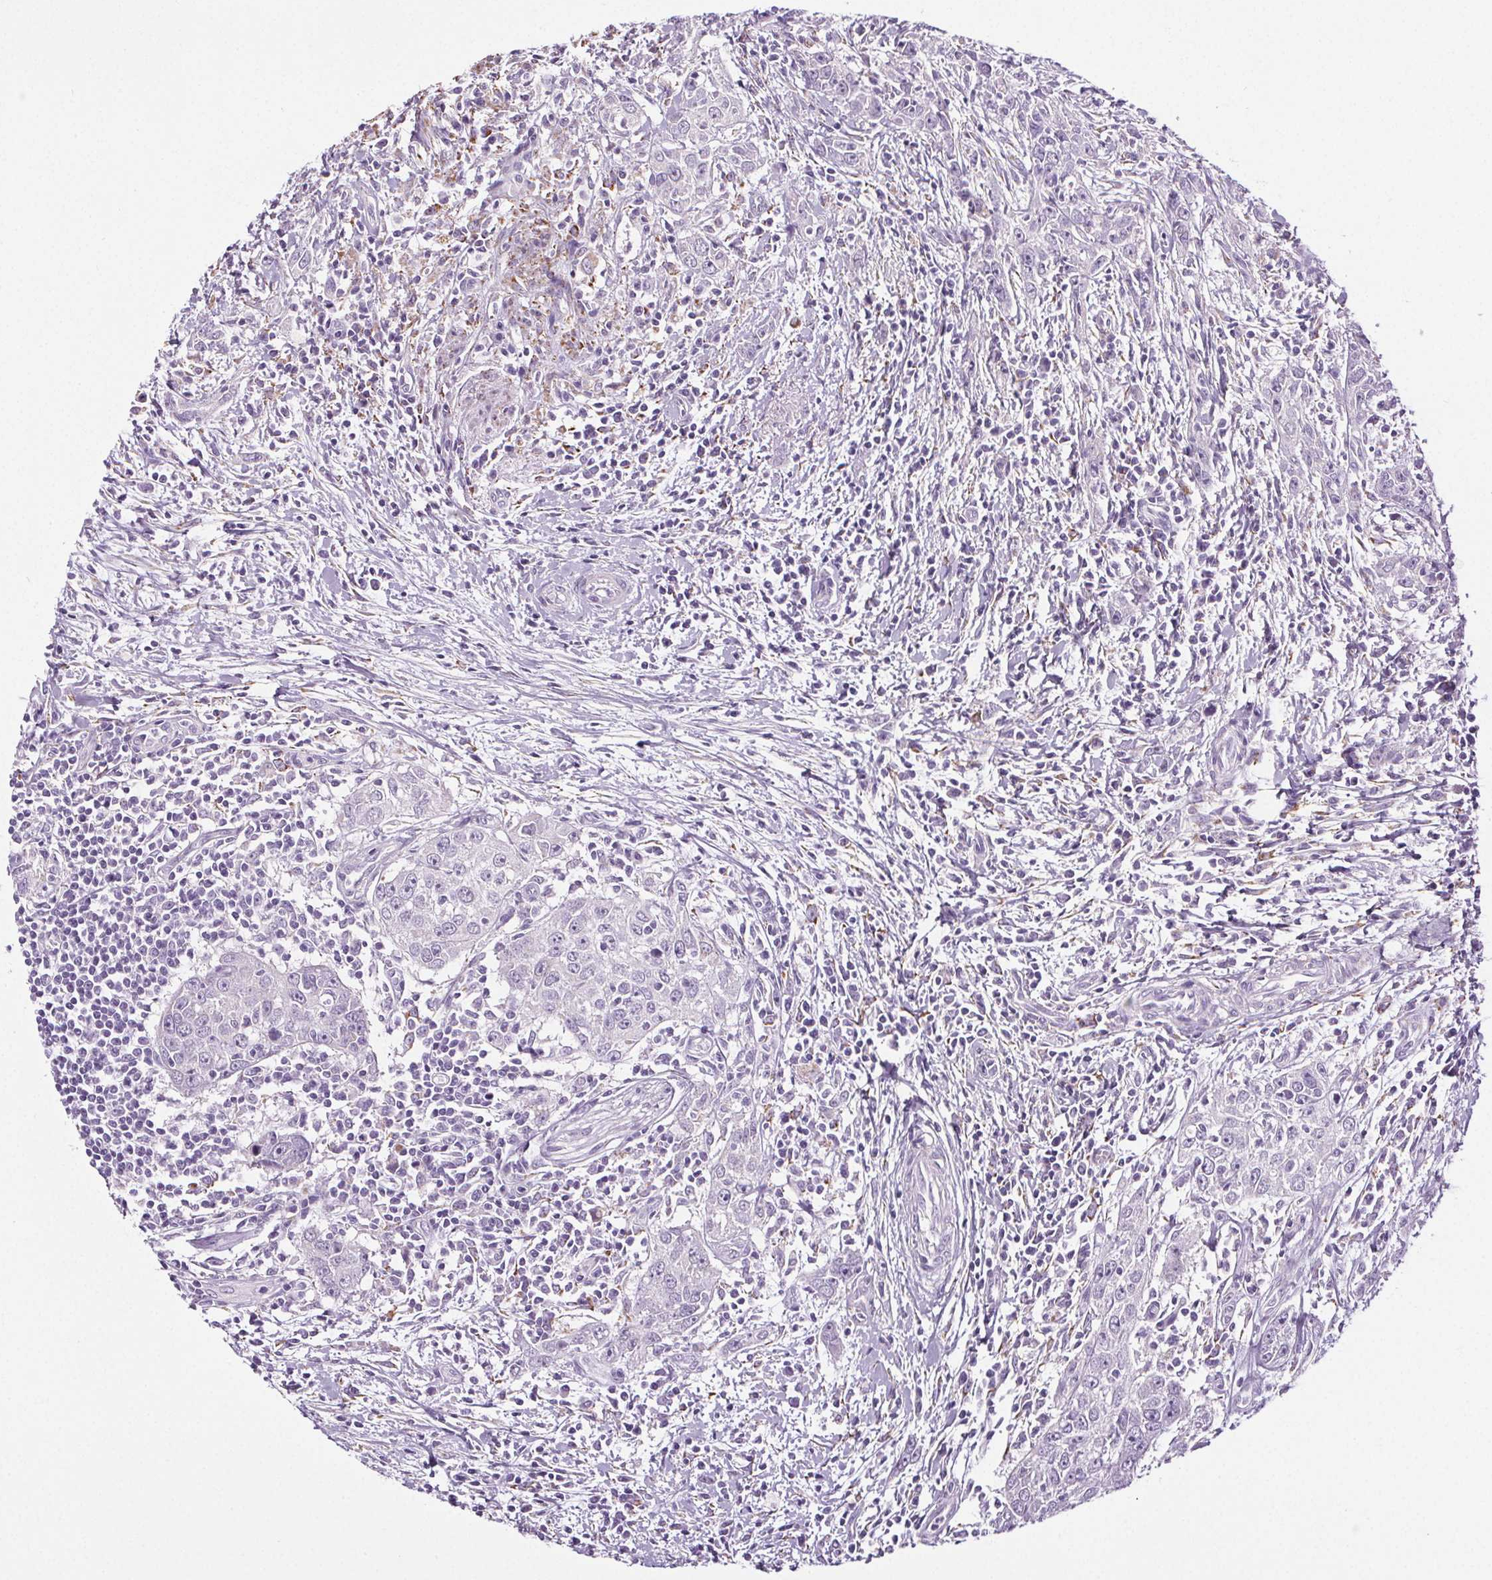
{"staining": {"intensity": "negative", "quantity": "none", "location": "none"}, "tissue": "urothelial cancer", "cell_type": "Tumor cells", "image_type": "cancer", "snomed": [{"axis": "morphology", "description": "Urothelial carcinoma, High grade"}, {"axis": "topography", "description": "Urinary bladder"}], "caption": "A photomicrograph of high-grade urothelial carcinoma stained for a protein shows no brown staining in tumor cells.", "gene": "GPIHBP1", "patient": {"sex": "male", "age": 83}}